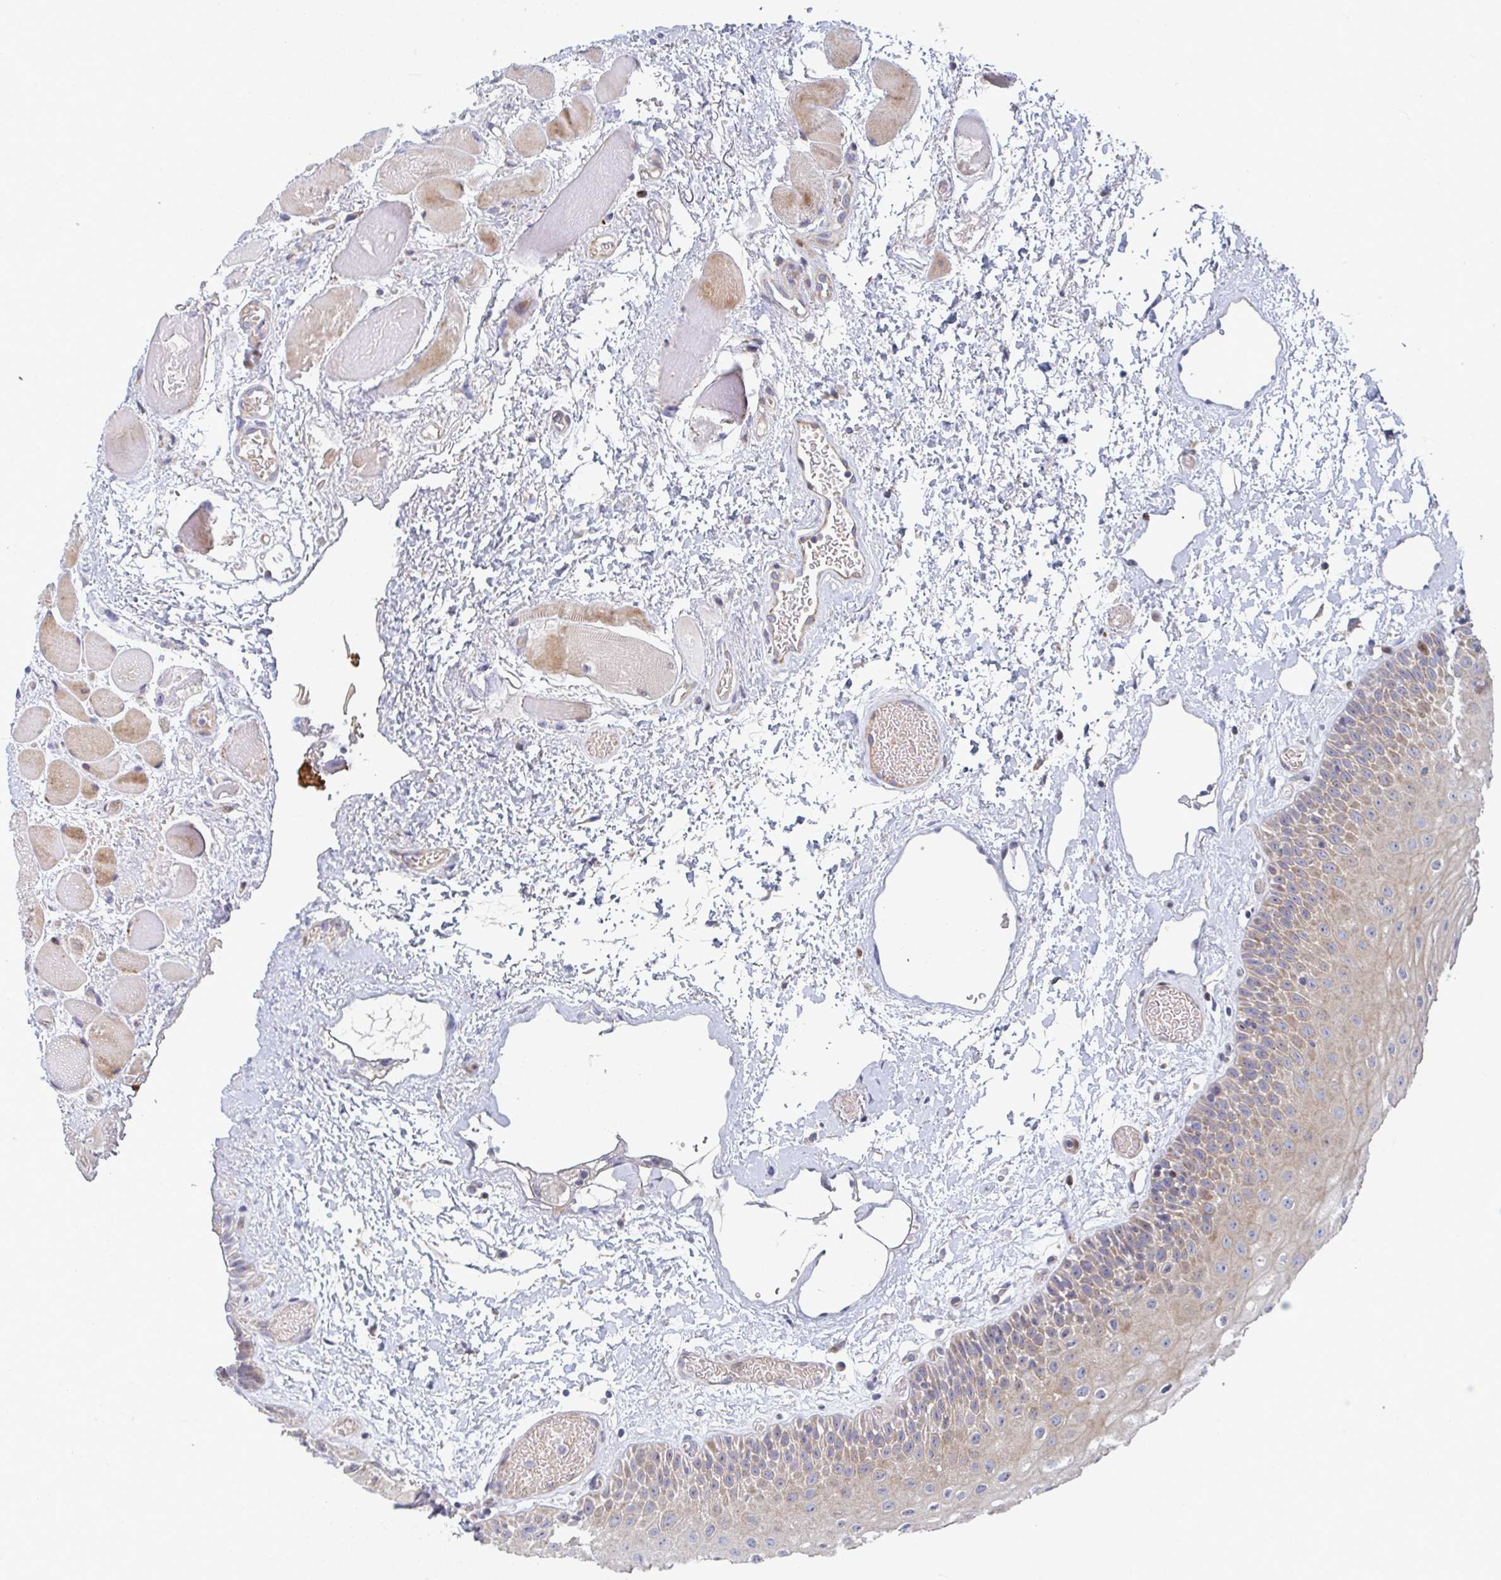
{"staining": {"intensity": "moderate", "quantity": "25%-75%", "location": "cytoplasmic/membranous,nuclear"}, "tissue": "oral mucosa", "cell_type": "Squamous epithelial cells", "image_type": "normal", "snomed": [{"axis": "morphology", "description": "Normal tissue, NOS"}, {"axis": "topography", "description": "Oral tissue"}], "caption": "Protein staining displays moderate cytoplasmic/membranous,nuclear expression in about 25%-75% of squamous epithelial cells in unremarkable oral mucosa. (DAB IHC, brown staining for protein, blue staining for nuclei).", "gene": "ZNF644", "patient": {"sex": "female", "age": 82}}